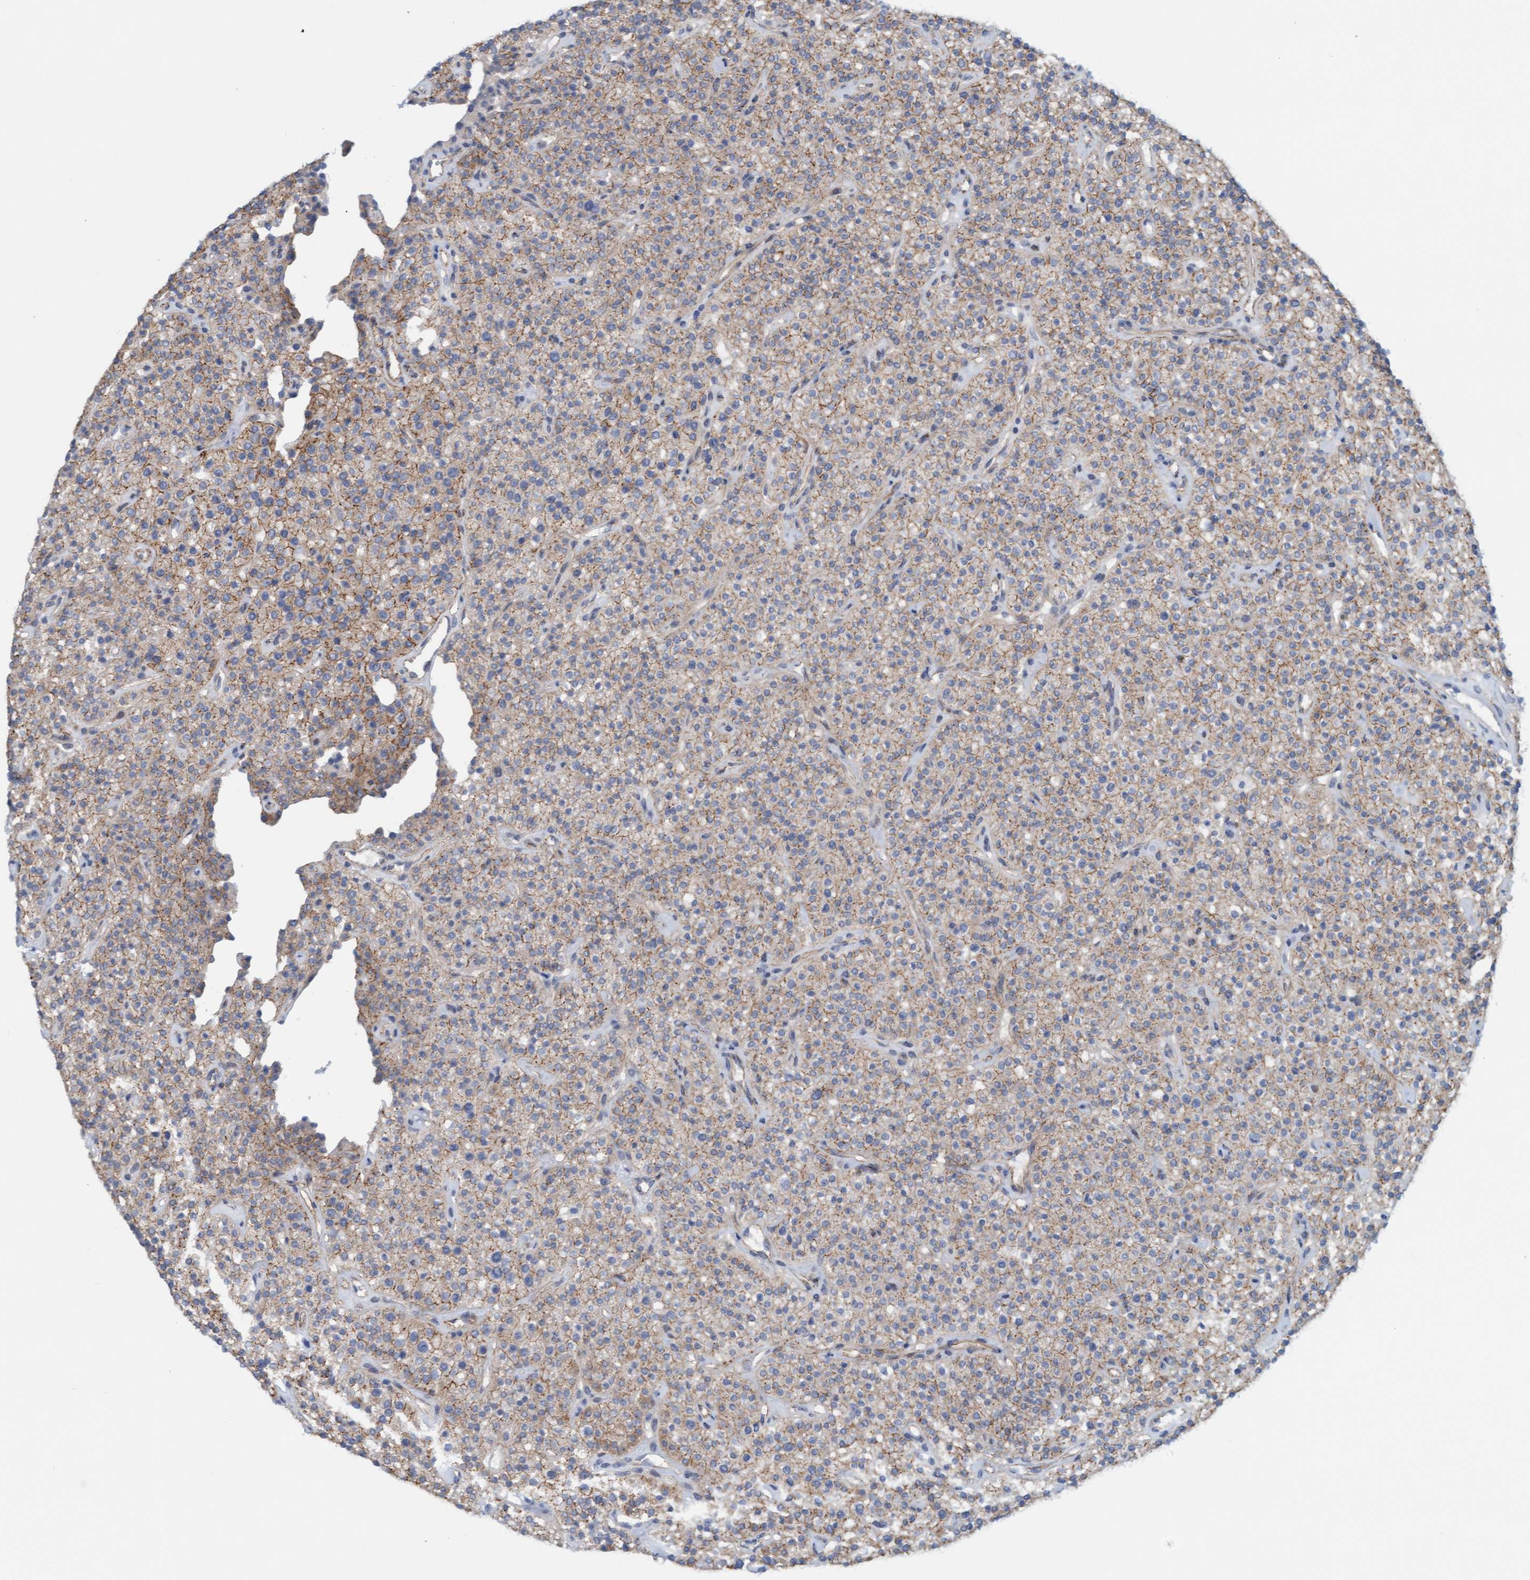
{"staining": {"intensity": "weak", "quantity": ">75%", "location": "cytoplasmic/membranous"}, "tissue": "parathyroid gland", "cell_type": "Glandular cells", "image_type": "normal", "snomed": [{"axis": "morphology", "description": "Normal tissue, NOS"}, {"axis": "topography", "description": "Parathyroid gland"}], "caption": "Unremarkable parathyroid gland reveals weak cytoplasmic/membranous positivity in about >75% of glandular cells (DAB (3,3'-diaminobenzidine) IHC with brightfield microscopy, high magnification)..", "gene": "KRBA2", "patient": {"sex": "male", "age": 46}}